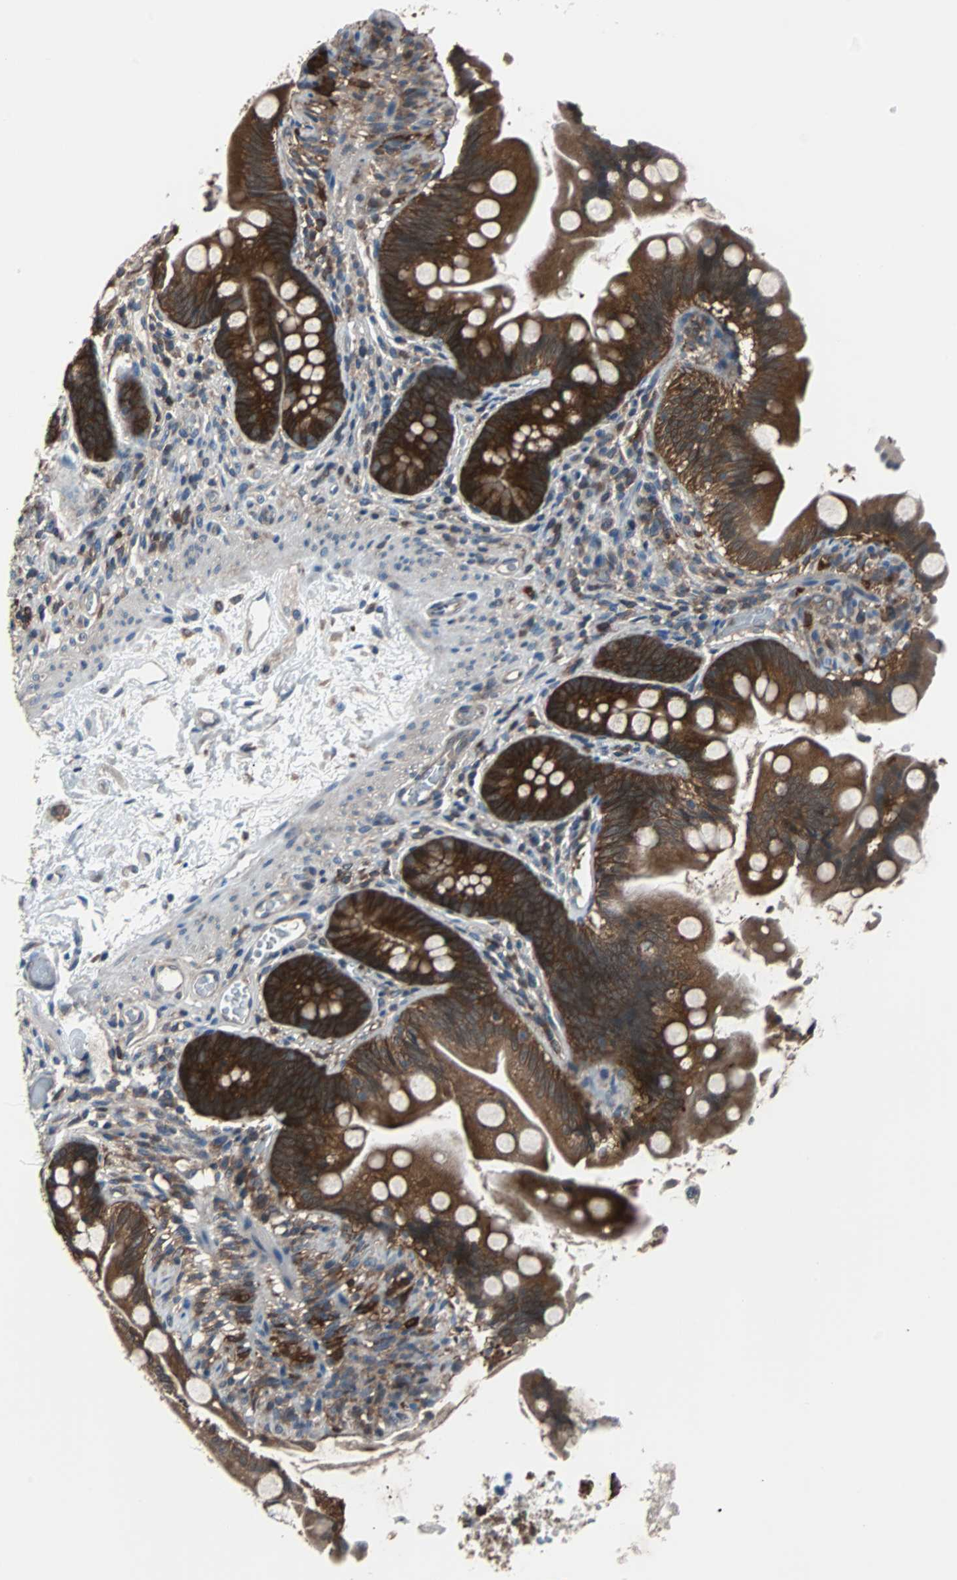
{"staining": {"intensity": "strong", "quantity": ">75%", "location": "cytoplasmic/membranous"}, "tissue": "small intestine", "cell_type": "Glandular cells", "image_type": "normal", "snomed": [{"axis": "morphology", "description": "Normal tissue, NOS"}, {"axis": "topography", "description": "Small intestine"}], "caption": "Strong cytoplasmic/membranous positivity is present in approximately >75% of glandular cells in normal small intestine. Immunohistochemistry stains the protein of interest in brown and the nuclei are stained blue.", "gene": "PAK1", "patient": {"sex": "female", "age": 56}}